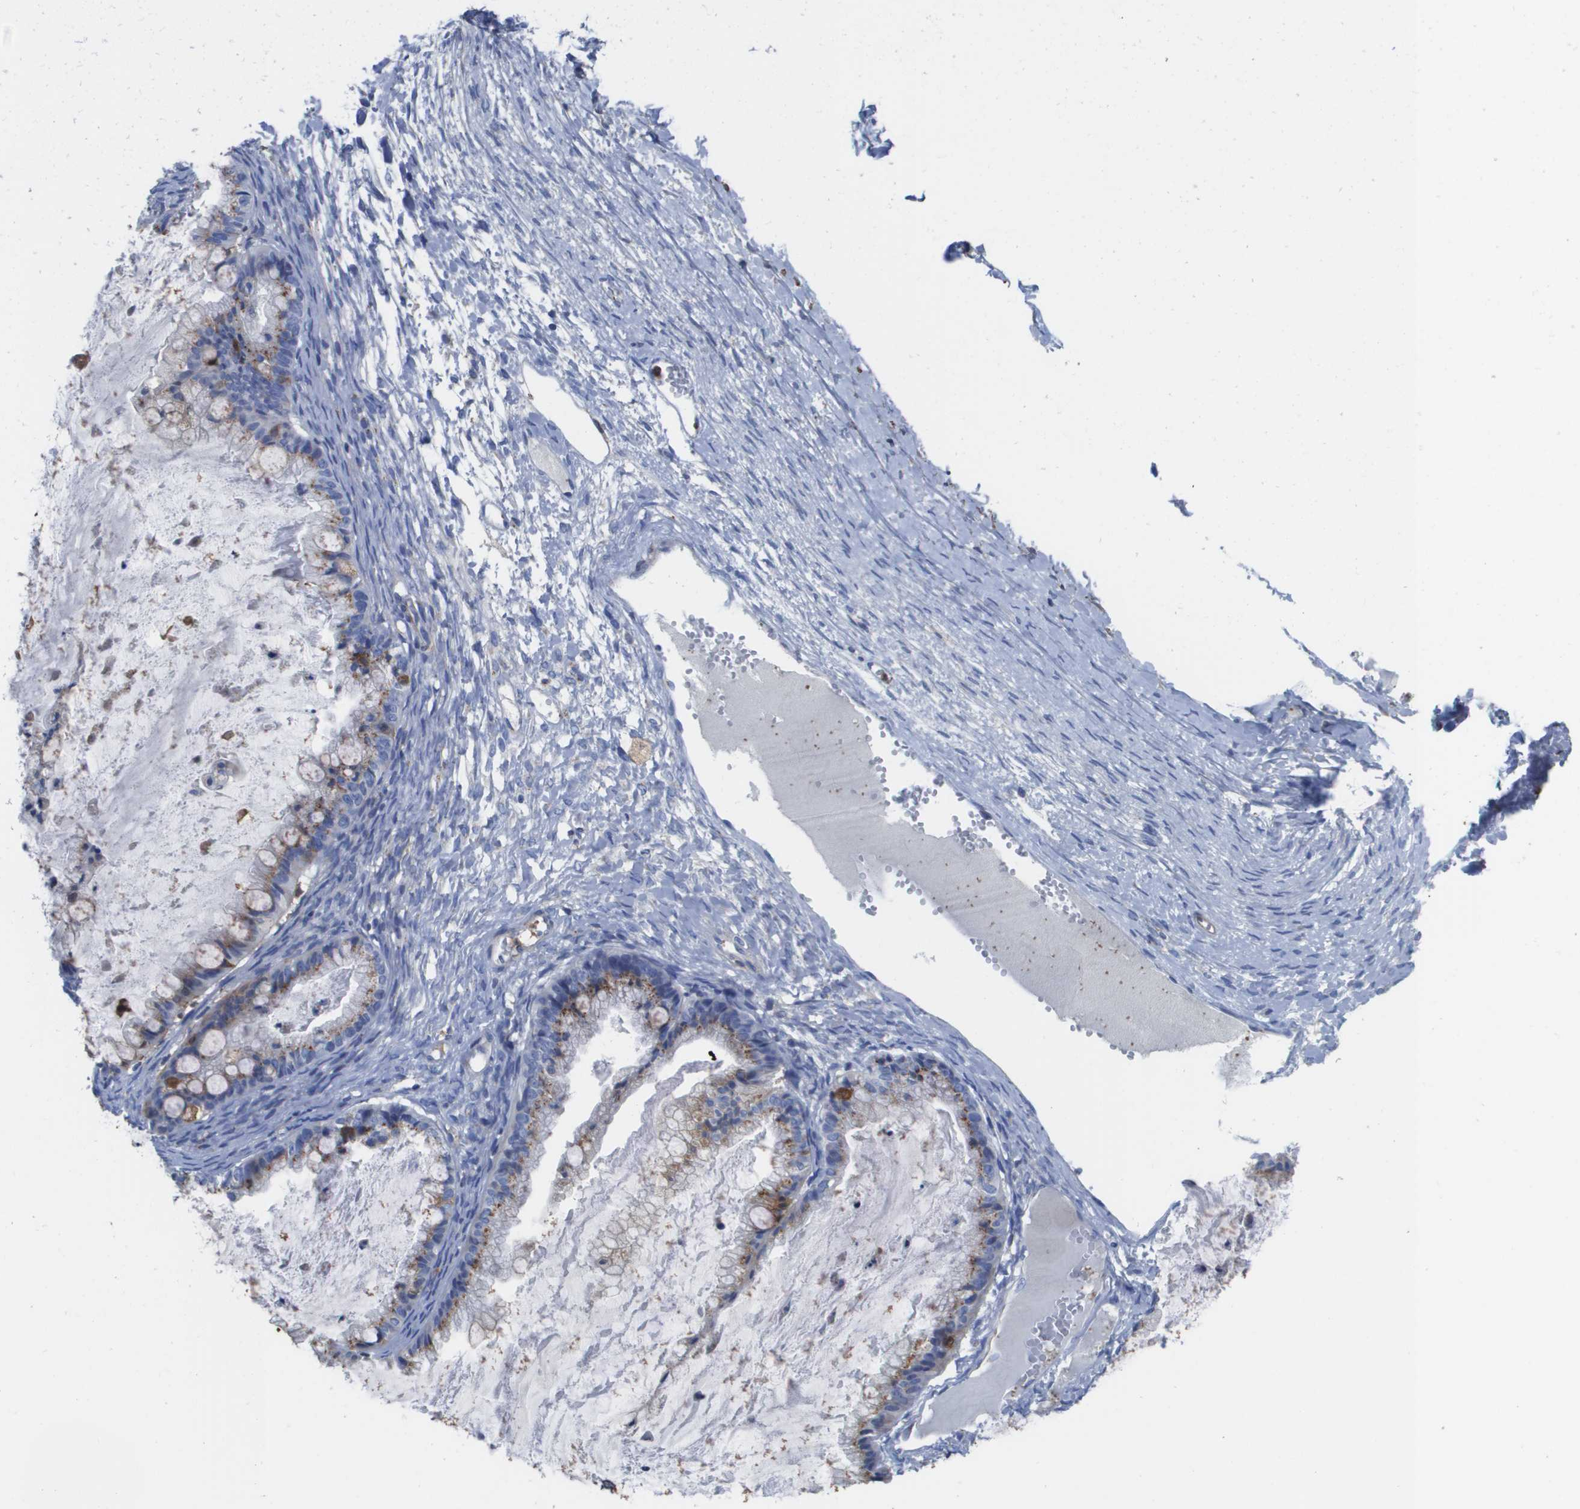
{"staining": {"intensity": "weak", "quantity": ">75%", "location": "cytoplasmic/membranous"}, "tissue": "ovarian cancer", "cell_type": "Tumor cells", "image_type": "cancer", "snomed": [{"axis": "morphology", "description": "Cystadenocarcinoma, mucinous, NOS"}, {"axis": "topography", "description": "Ovary"}], "caption": "Brown immunohistochemical staining in ovarian cancer (mucinous cystadenocarcinoma) exhibits weak cytoplasmic/membranous positivity in about >75% of tumor cells. (DAB (3,3'-diaminobenzidine) IHC with brightfield microscopy, high magnification).", "gene": "SLC37A2", "patient": {"sex": "female", "age": 57}}